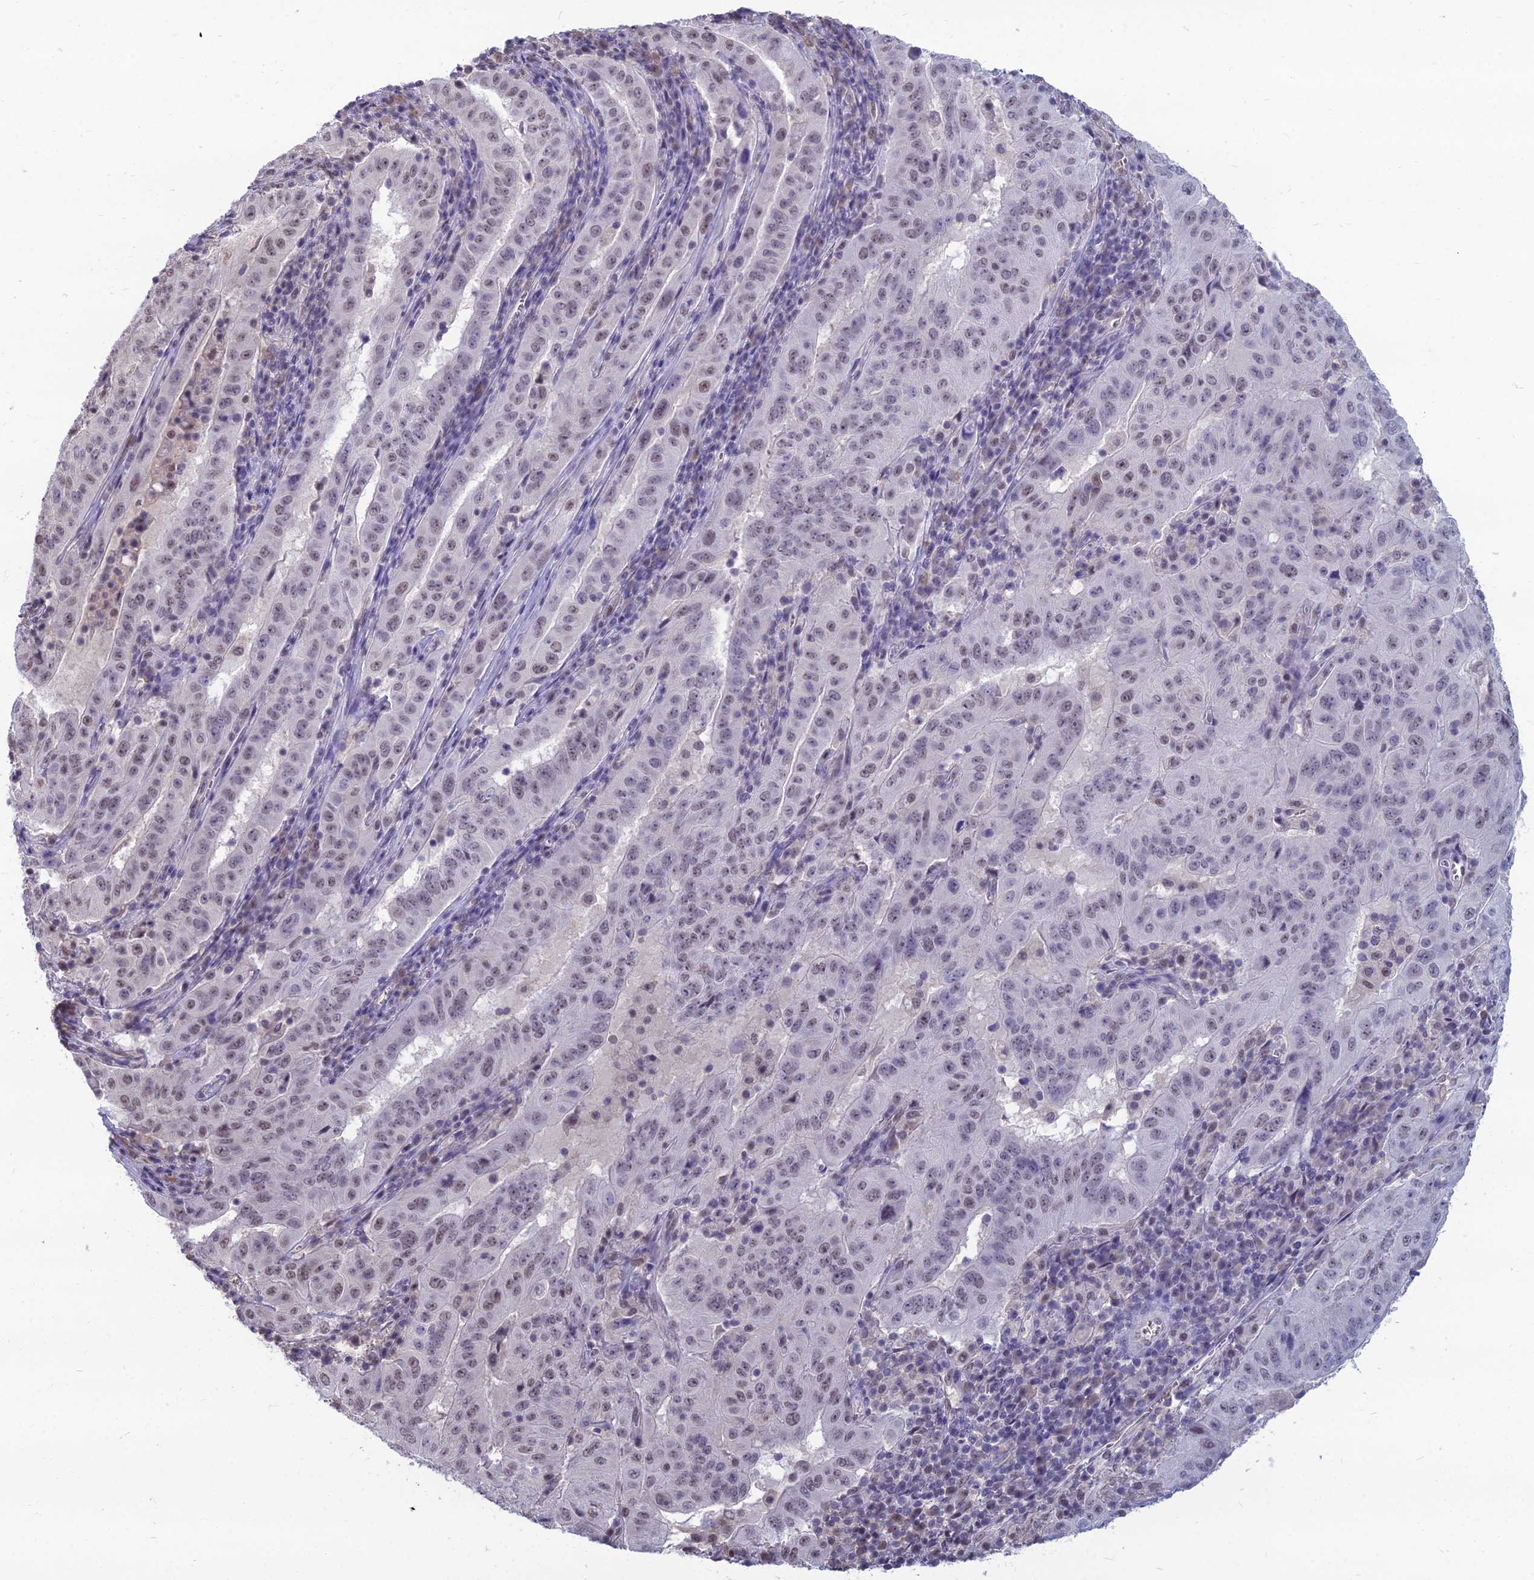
{"staining": {"intensity": "weak", "quantity": "<25%", "location": "nuclear"}, "tissue": "pancreatic cancer", "cell_type": "Tumor cells", "image_type": "cancer", "snomed": [{"axis": "morphology", "description": "Adenocarcinoma, NOS"}, {"axis": "topography", "description": "Pancreas"}], "caption": "Tumor cells show no significant protein positivity in pancreatic adenocarcinoma.", "gene": "SRSF7", "patient": {"sex": "male", "age": 63}}